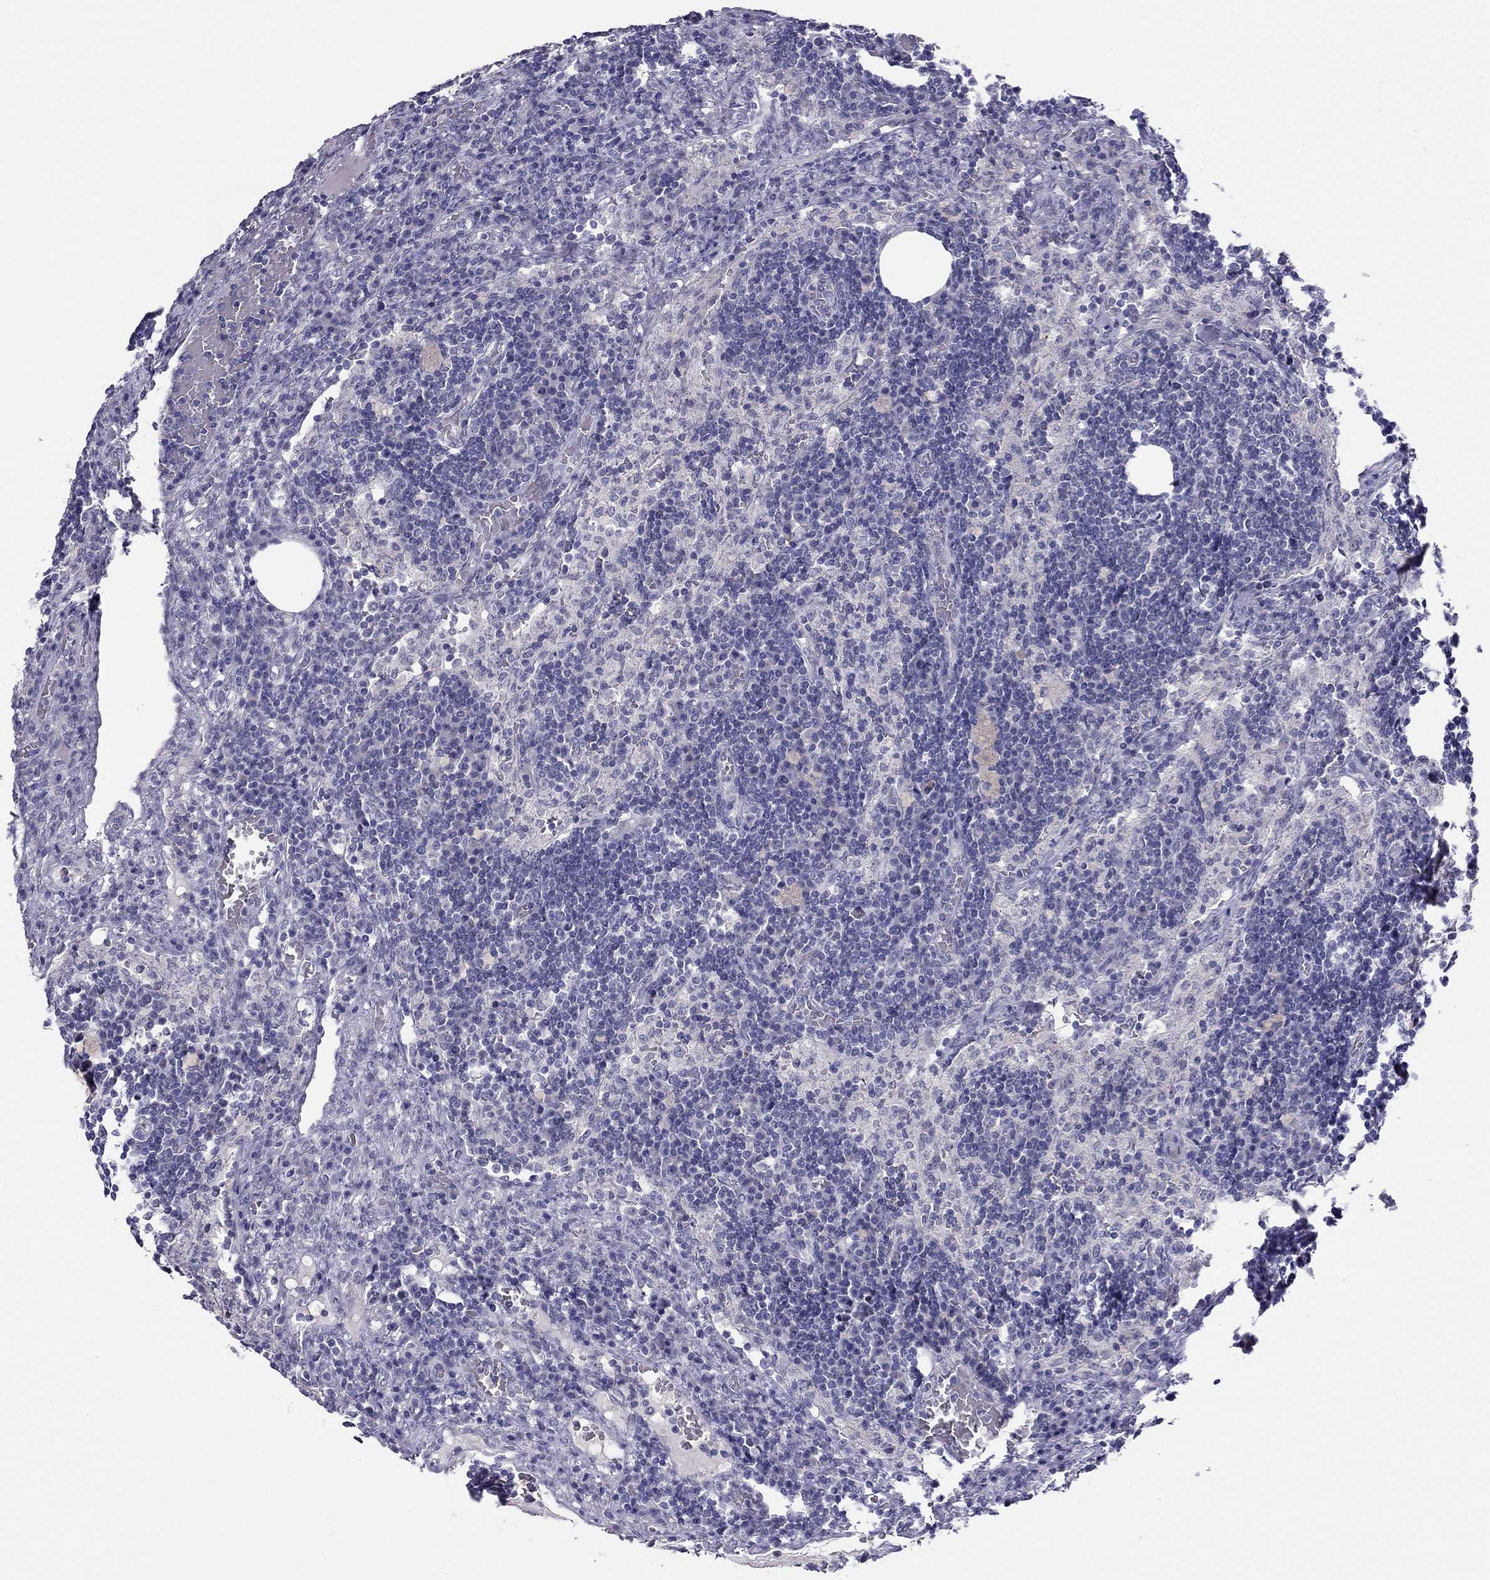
{"staining": {"intensity": "negative", "quantity": "none", "location": "none"}, "tissue": "lymph node", "cell_type": "Non-germinal center cells", "image_type": "normal", "snomed": [{"axis": "morphology", "description": "Normal tissue, NOS"}, {"axis": "topography", "description": "Lymph node"}], "caption": "Lymph node was stained to show a protein in brown. There is no significant positivity in non-germinal center cells. Brightfield microscopy of IHC stained with DAB (3,3'-diaminobenzidine) (brown) and hematoxylin (blue), captured at high magnification.", "gene": "KCNV2", "patient": {"sex": "male", "age": 63}}